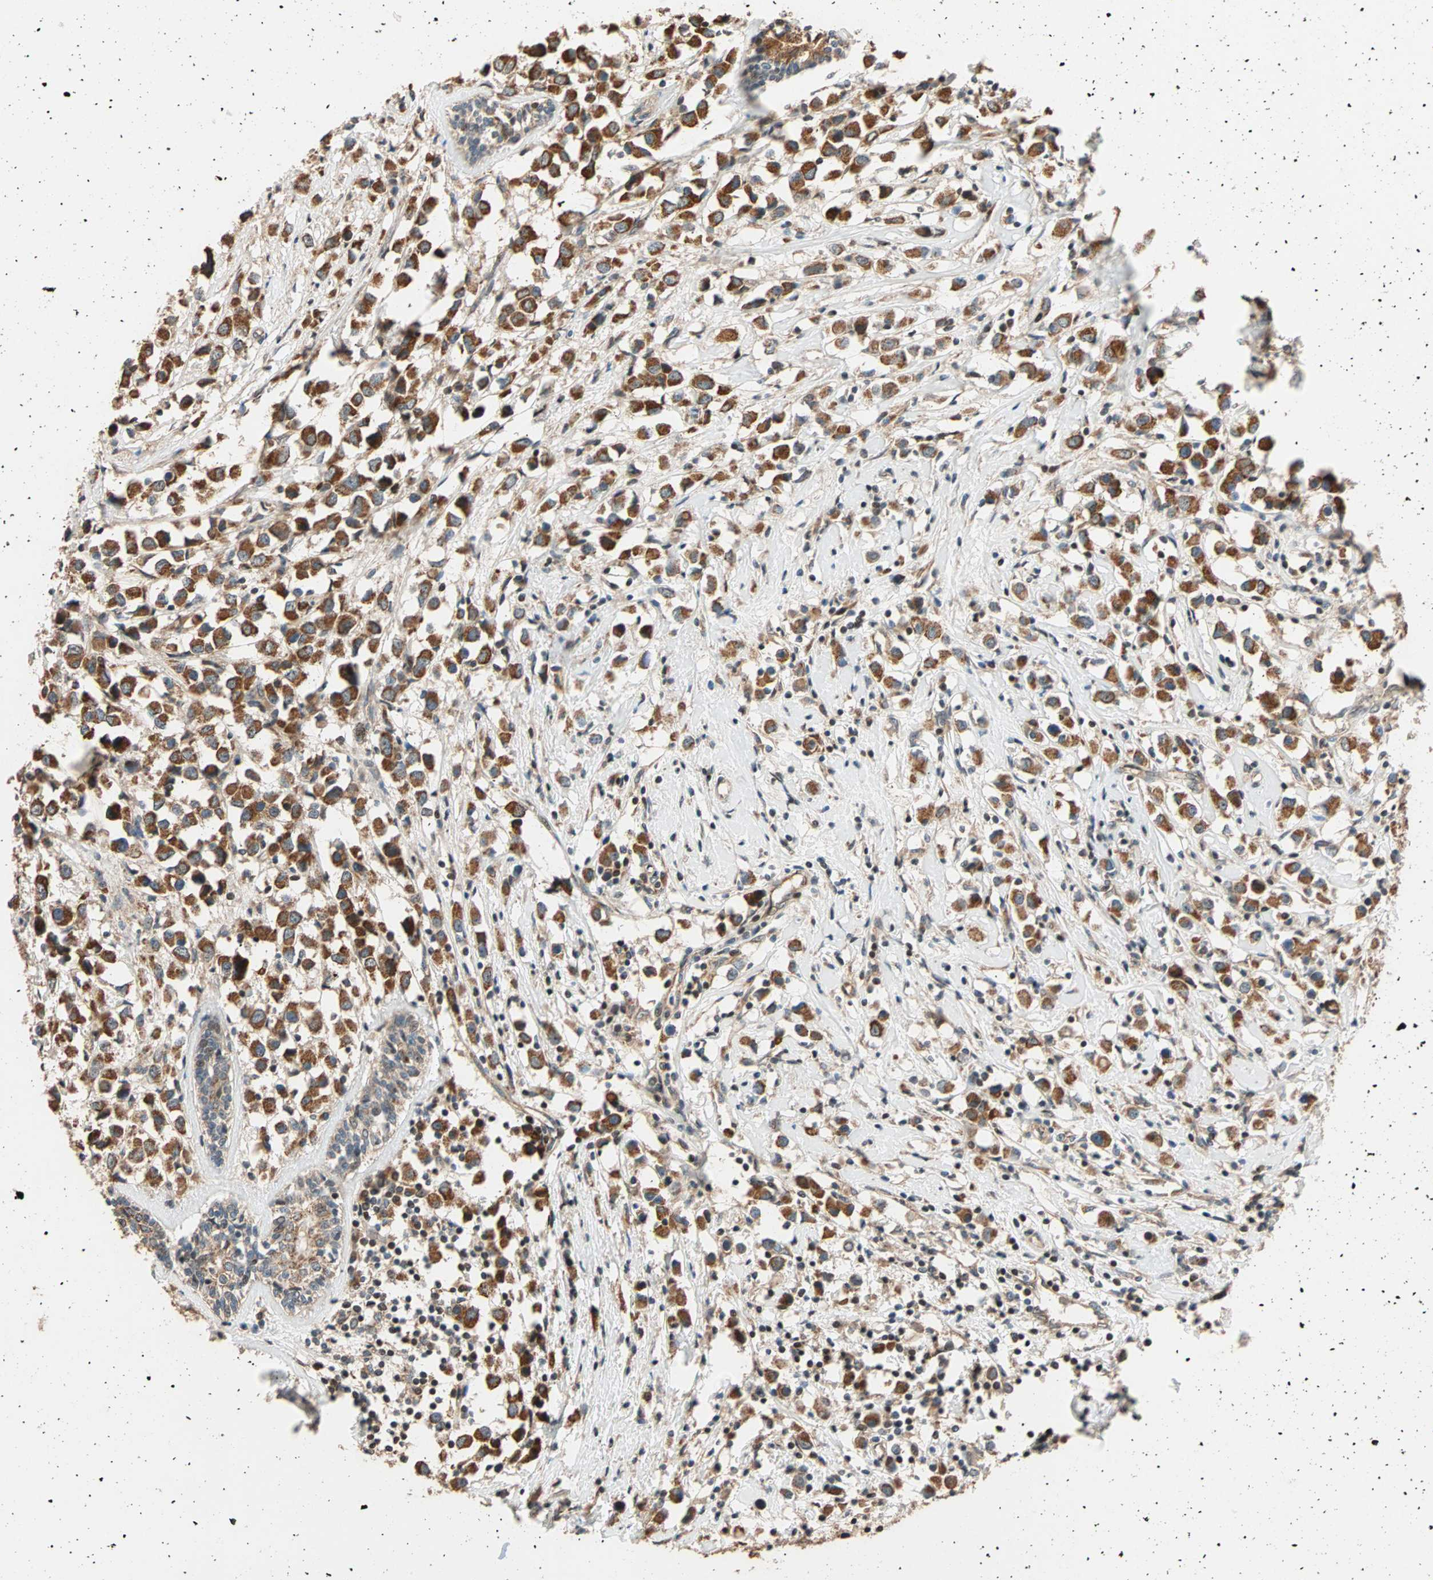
{"staining": {"intensity": "strong", "quantity": ">75%", "location": "cytoplasmic/membranous"}, "tissue": "breast cancer", "cell_type": "Tumor cells", "image_type": "cancer", "snomed": [{"axis": "morphology", "description": "Duct carcinoma"}, {"axis": "topography", "description": "Breast"}], "caption": "Immunohistochemistry of human breast infiltrating ductal carcinoma demonstrates high levels of strong cytoplasmic/membranous positivity in about >75% of tumor cells. (brown staining indicates protein expression, while blue staining denotes nuclei).", "gene": "HECW1", "patient": {"sex": "female", "age": 61}}